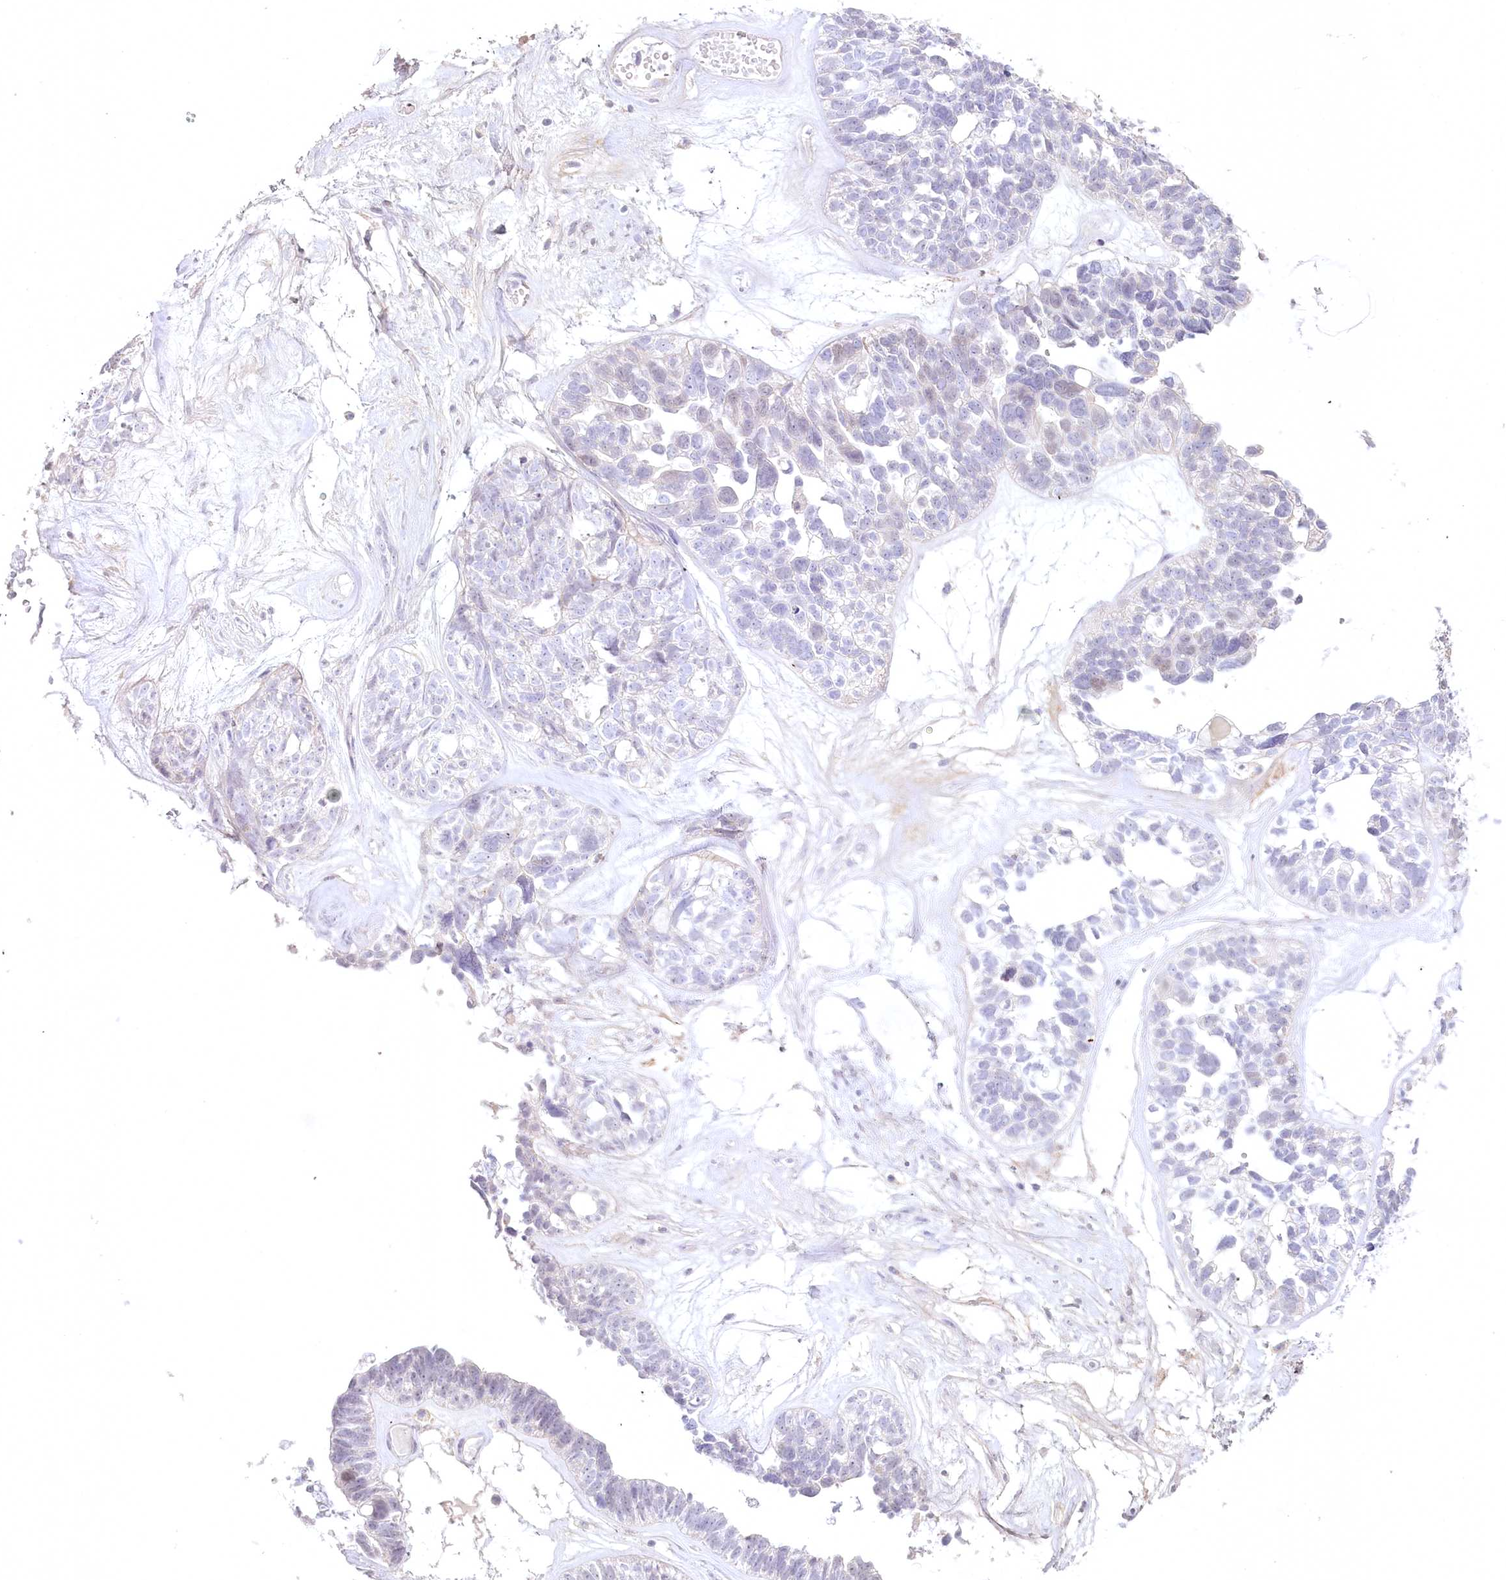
{"staining": {"intensity": "negative", "quantity": "none", "location": "none"}, "tissue": "ovarian cancer", "cell_type": "Tumor cells", "image_type": "cancer", "snomed": [{"axis": "morphology", "description": "Cystadenocarcinoma, serous, NOS"}, {"axis": "topography", "description": "Ovary"}], "caption": "Ovarian cancer was stained to show a protein in brown. There is no significant expression in tumor cells.", "gene": "USP11", "patient": {"sex": "female", "age": 79}}